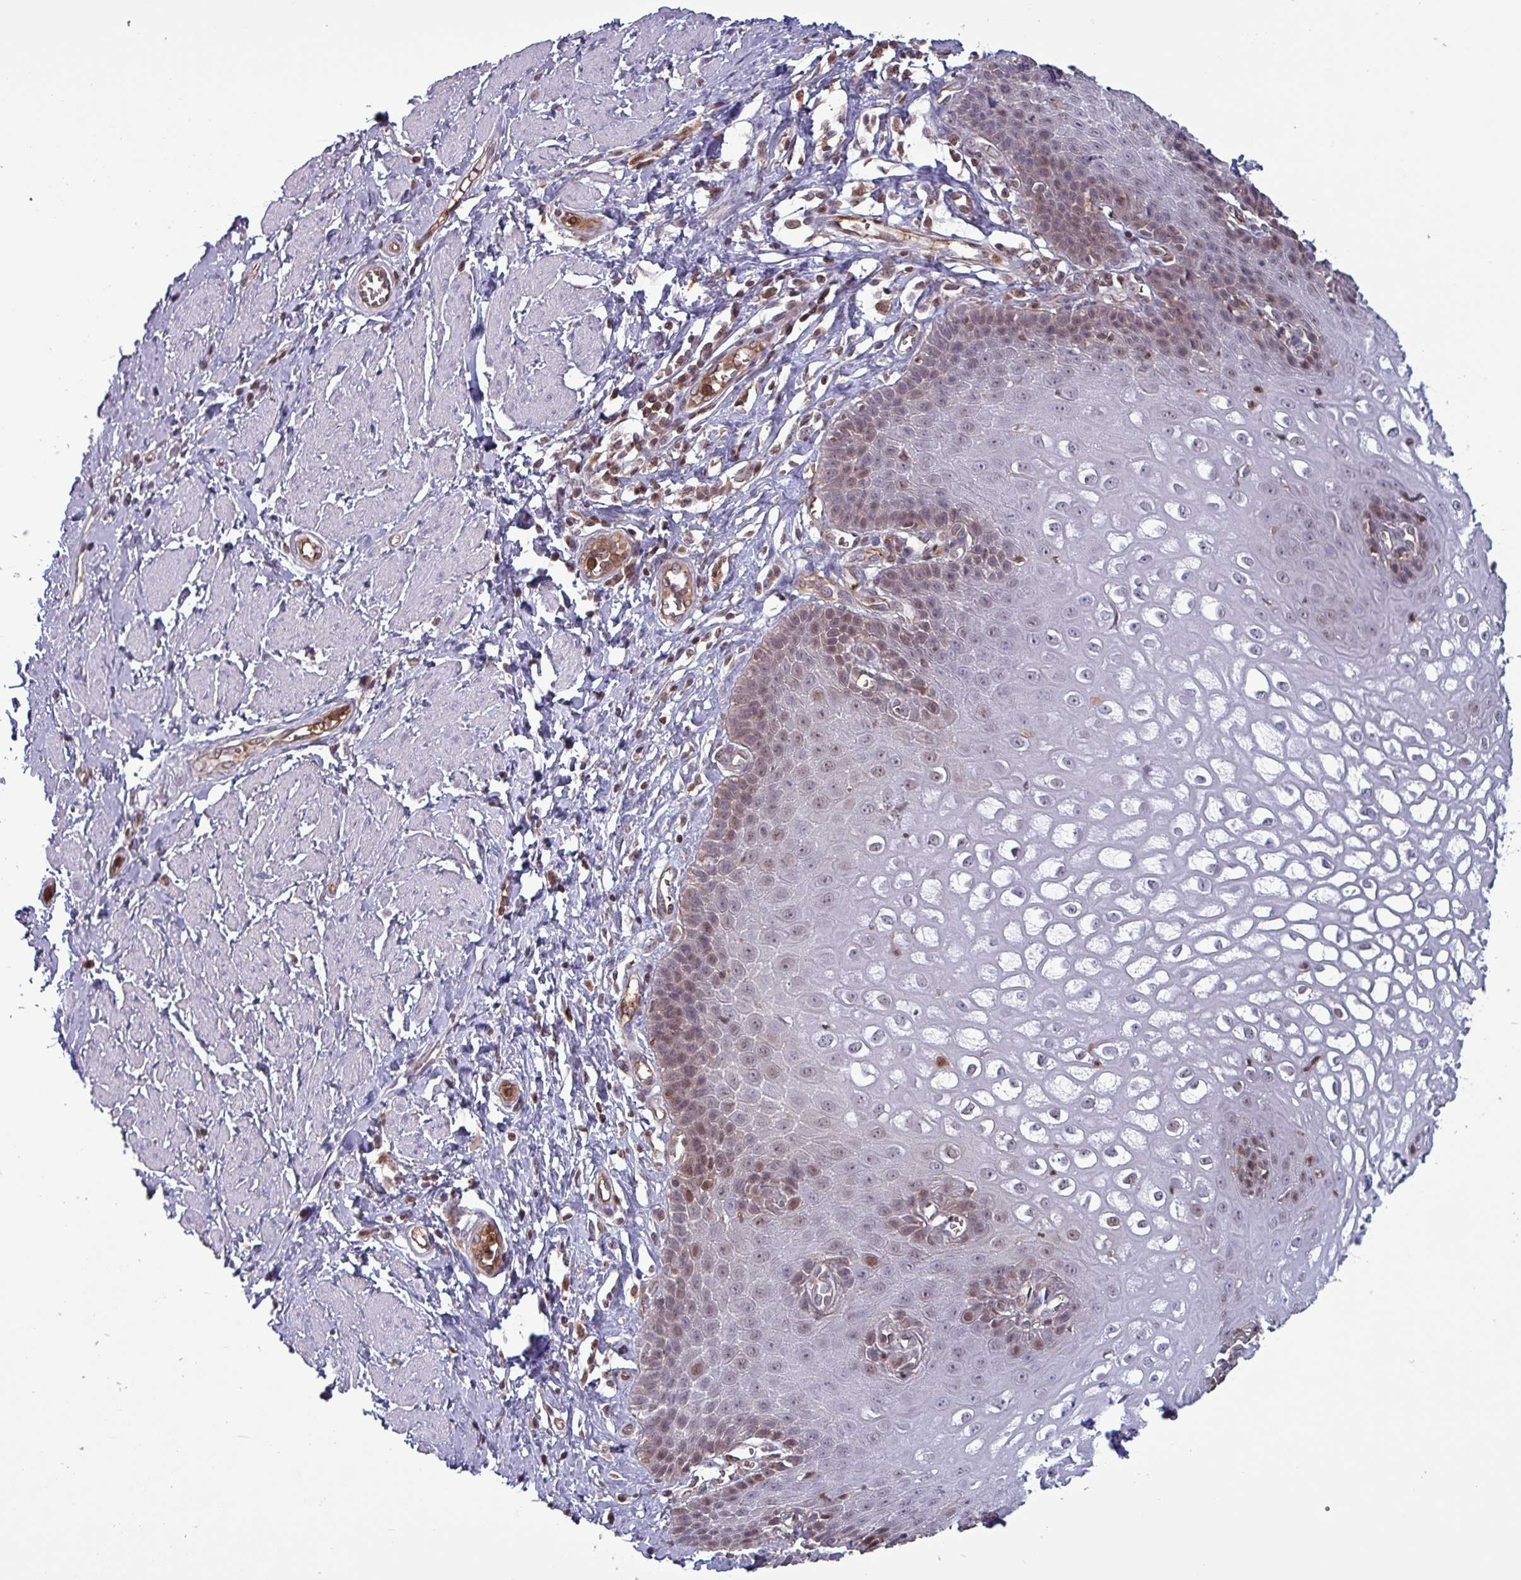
{"staining": {"intensity": "moderate", "quantity": "25%-75%", "location": "nuclear"}, "tissue": "esophagus", "cell_type": "Squamous epithelial cells", "image_type": "normal", "snomed": [{"axis": "morphology", "description": "Normal tissue, NOS"}, {"axis": "topography", "description": "Esophagus"}], "caption": "IHC of unremarkable esophagus reveals medium levels of moderate nuclear expression in about 25%-75% of squamous epithelial cells. The staining was performed using DAB, with brown indicating positive protein expression. Nuclei are stained blue with hematoxylin.", "gene": "PSMB8", "patient": {"sex": "male", "age": 67}}